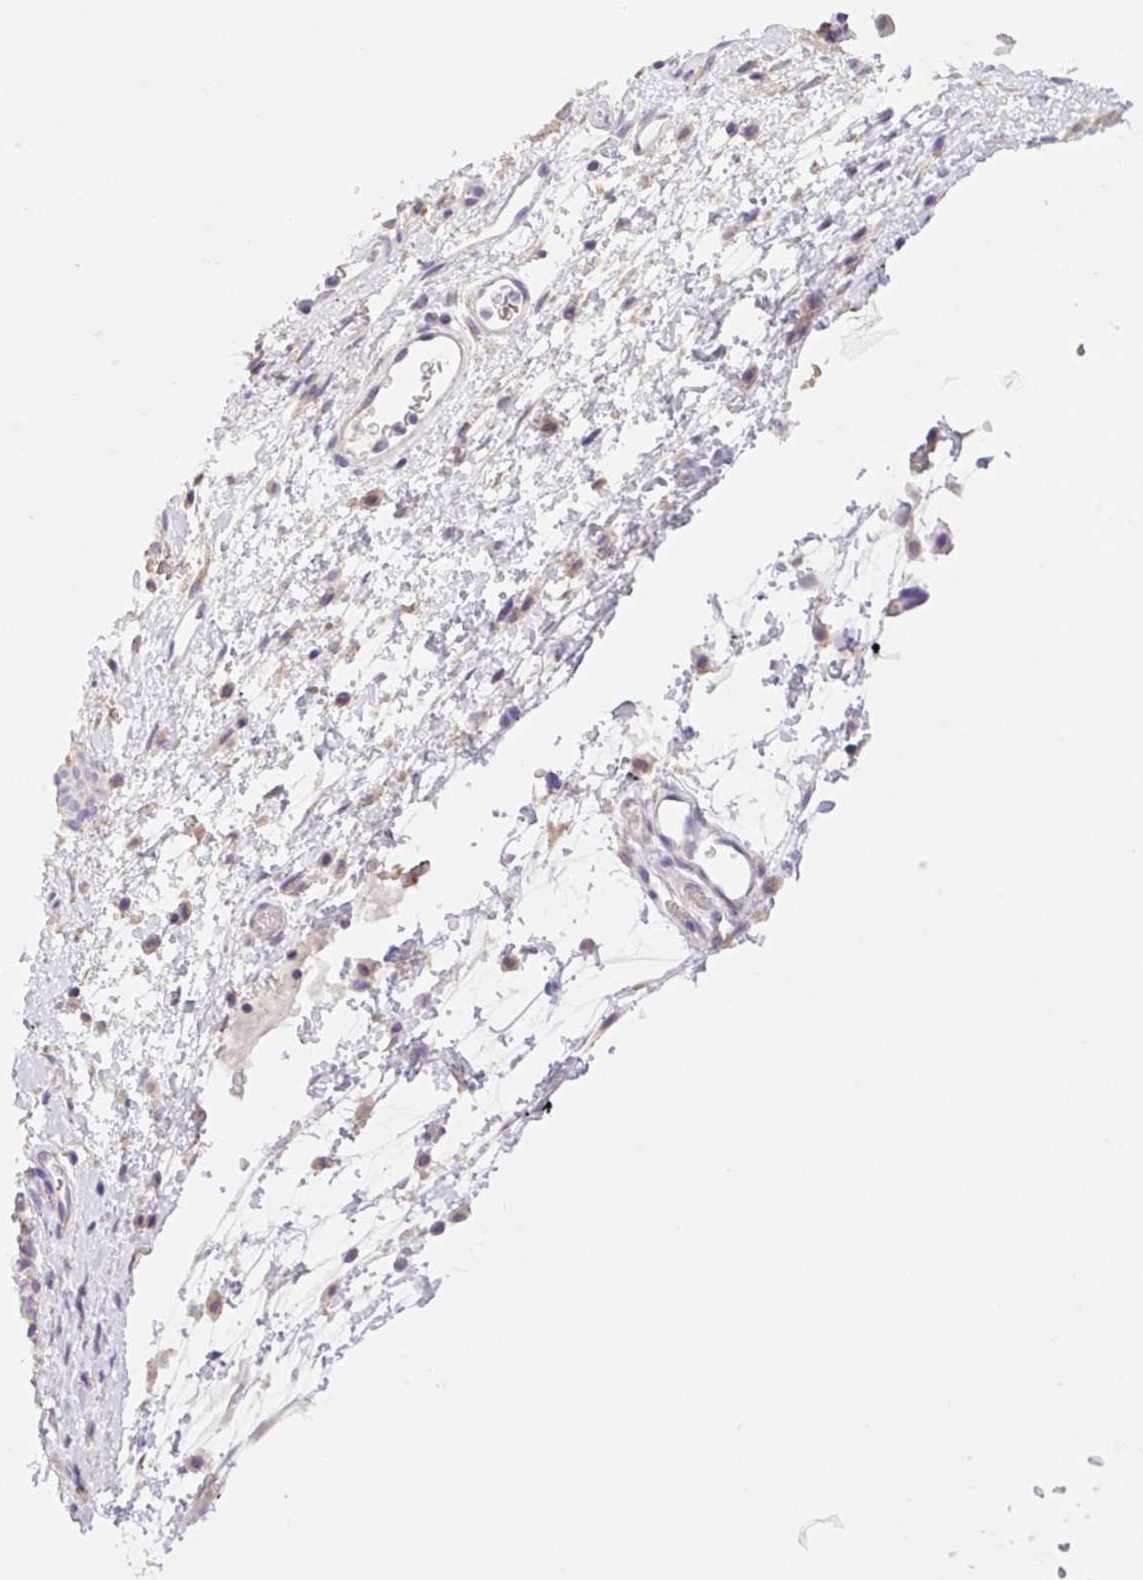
{"staining": {"intensity": "moderate", "quantity": "25%-75%", "location": "cytoplasmic/membranous"}, "tissue": "nasopharynx", "cell_type": "Respiratory epithelial cells", "image_type": "normal", "snomed": [{"axis": "morphology", "description": "Normal tissue, NOS"}, {"axis": "topography", "description": "Lymph node"}, {"axis": "topography", "description": "Cartilage tissue"}, {"axis": "topography", "description": "Nasopharynx"}], "caption": "An image of nasopharynx stained for a protein shows moderate cytoplasmic/membranous brown staining in respiratory epithelial cells. (Stains: DAB (3,3'-diaminobenzidine) in brown, nuclei in blue, Microscopy: brightfield microscopy at high magnification).", "gene": "COPZ2", "patient": {"sex": "male", "age": 63}}